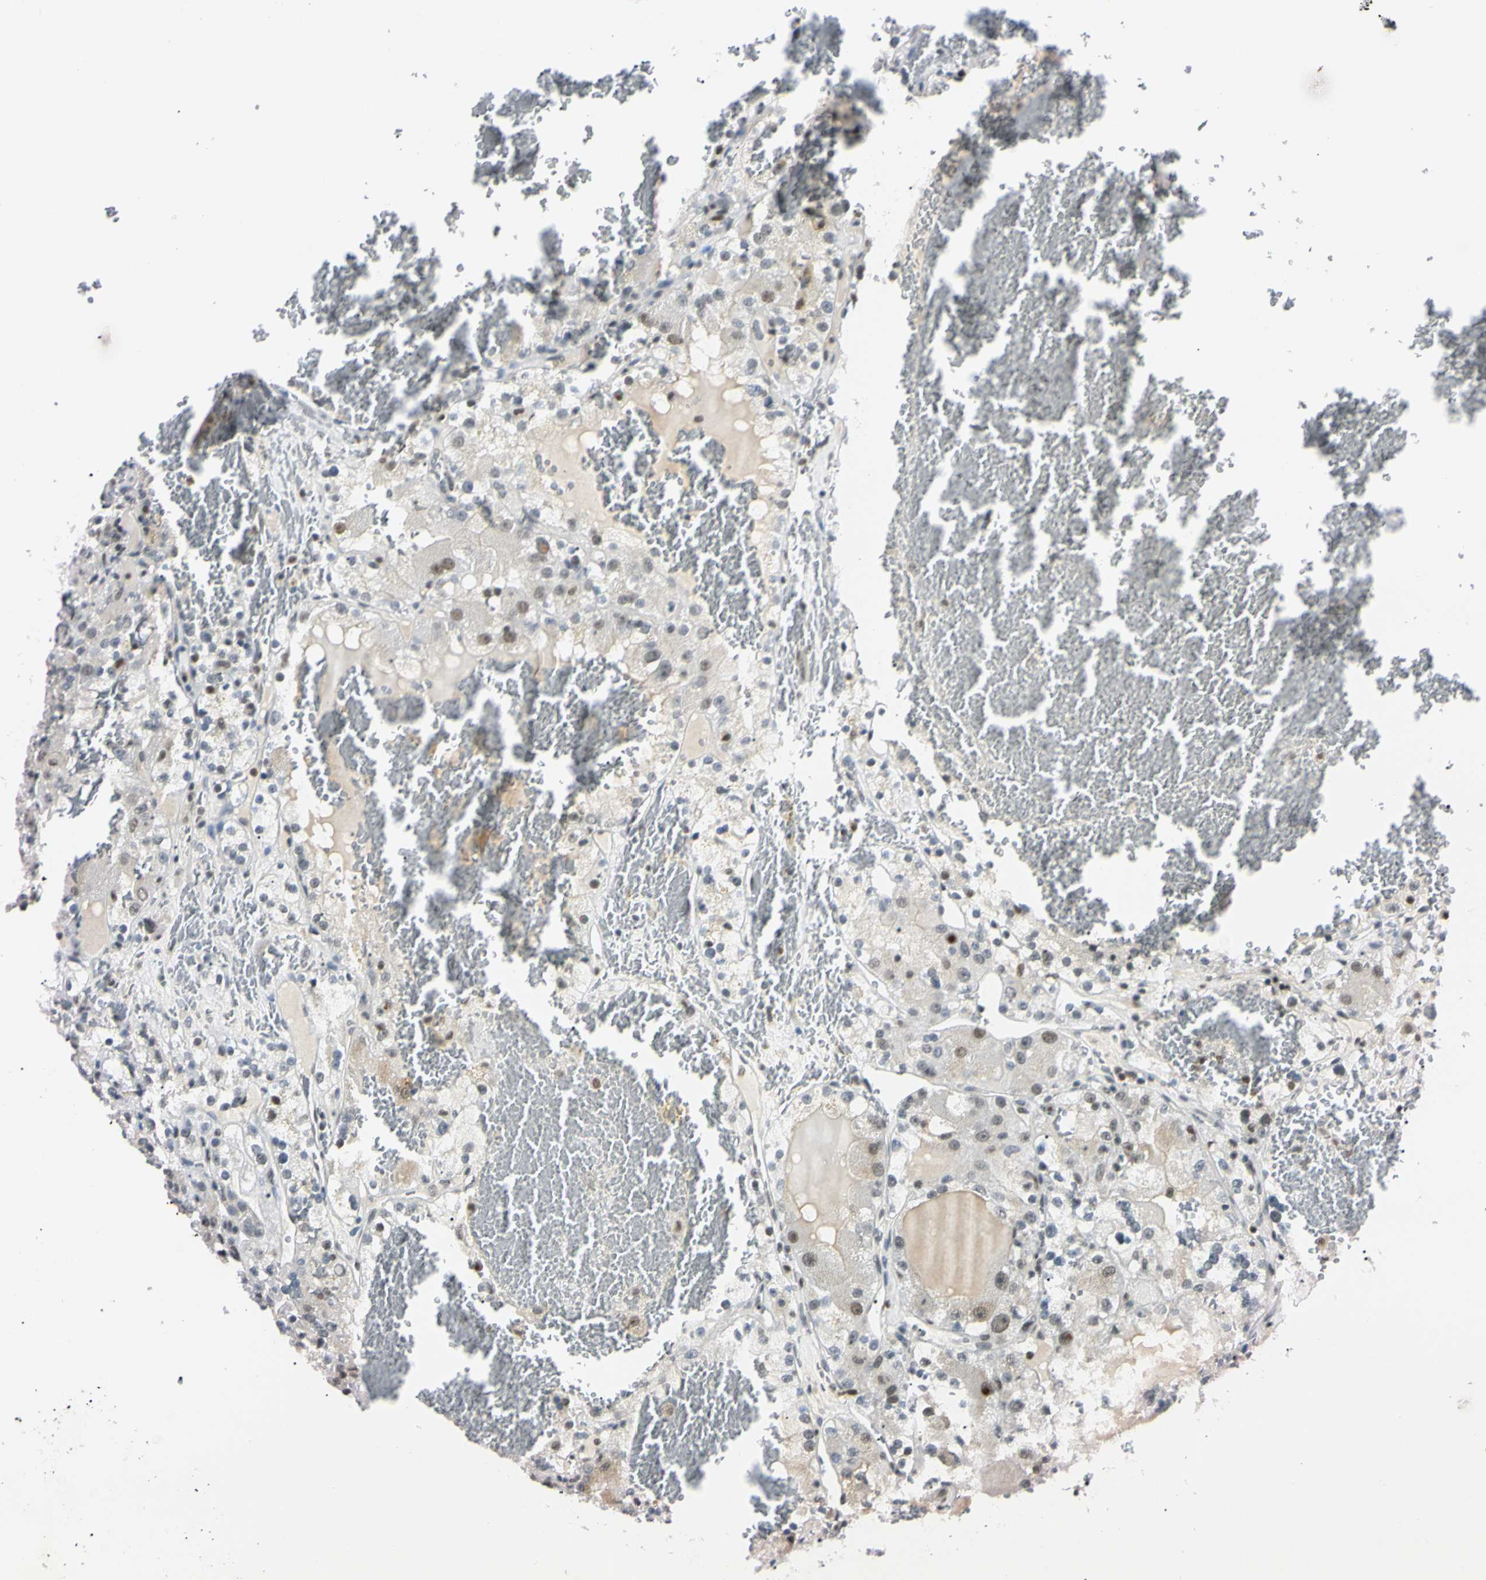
{"staining": {"intensity": "weak", "quantity": "<25%", "location": "nuclear"}, "tissue": "renal cancer", "cell_type": "Tumor cells", "image_type": "cancer", "snomed": [{"axis": "morphology", "description": "Normal tissue, NOS"}, {"axis": "morphology", "description": "Adenocarcinoma, NOS"}, {"axis": "topography", "description": "Kidney"}], "caption": "Protein analysis of renal cancer reveals no significant staining in tumor cells.", "gene": "C1orf174", "patient": {"sex": "male", "age": 61}}